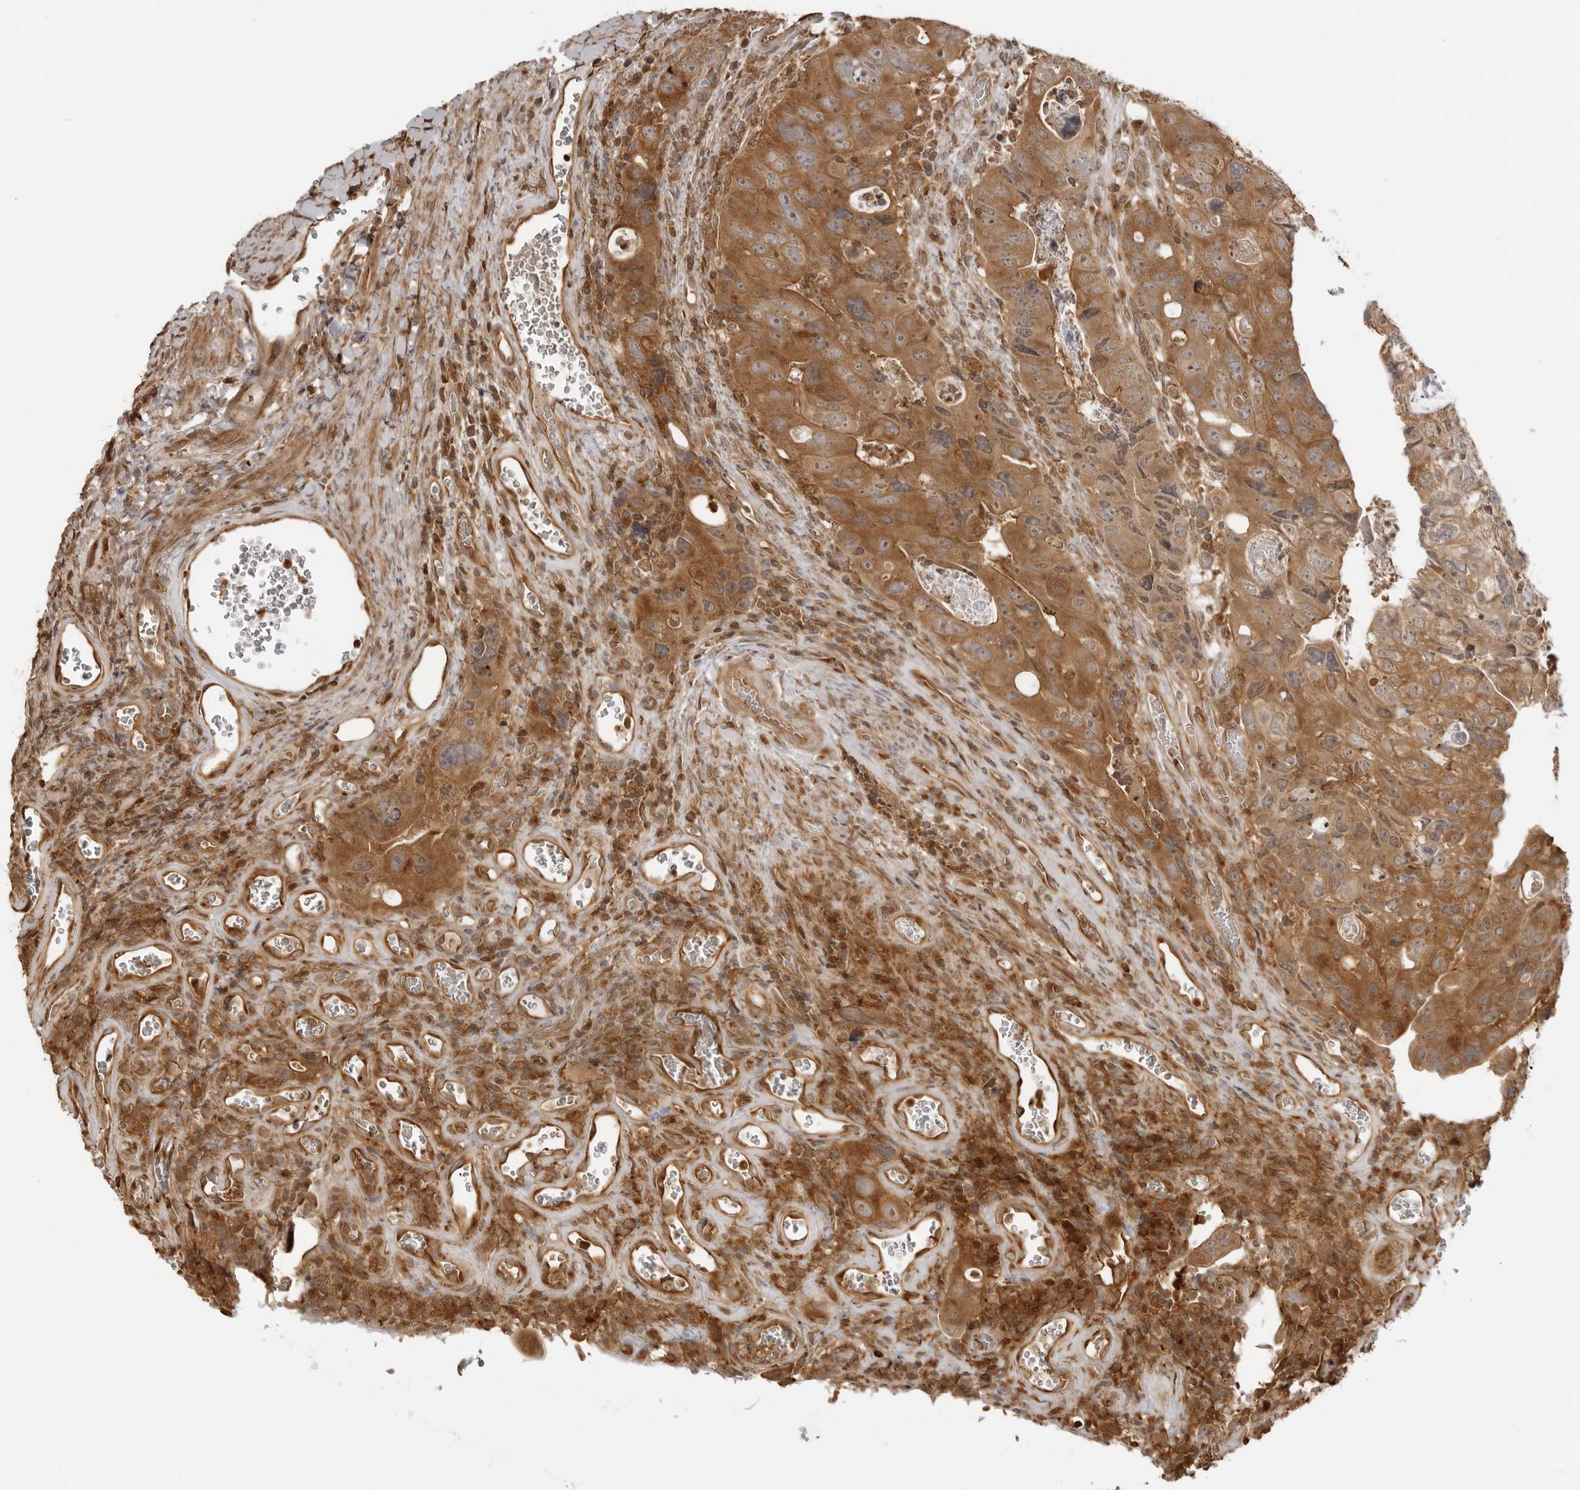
{"staining": {"intensity": "strong", "quantity": ">75%", "location": "cytoplasmic/membranous"}, "tissue": "colorectal cancer", "cell_type": "Tumor cells", "image_type": "cancer", "snomed": [{"axis": "morphology", "description": "Adenocarcinoma, NOS"}, {"axis": "topography", "description": "Rectum"}], "caption": "Protein expression by IHC reveals strong cytoplasmic/membranous expression in approximately >75% of tumor cells in colorectal adenocarcinoma. The staining is performed using DAB brown chromogen to label protein expression. The nuclei are counter-stained blue using hematoxylin.", "gene": "IKBKE", "patient": {"sex": "male", "age": 59}}